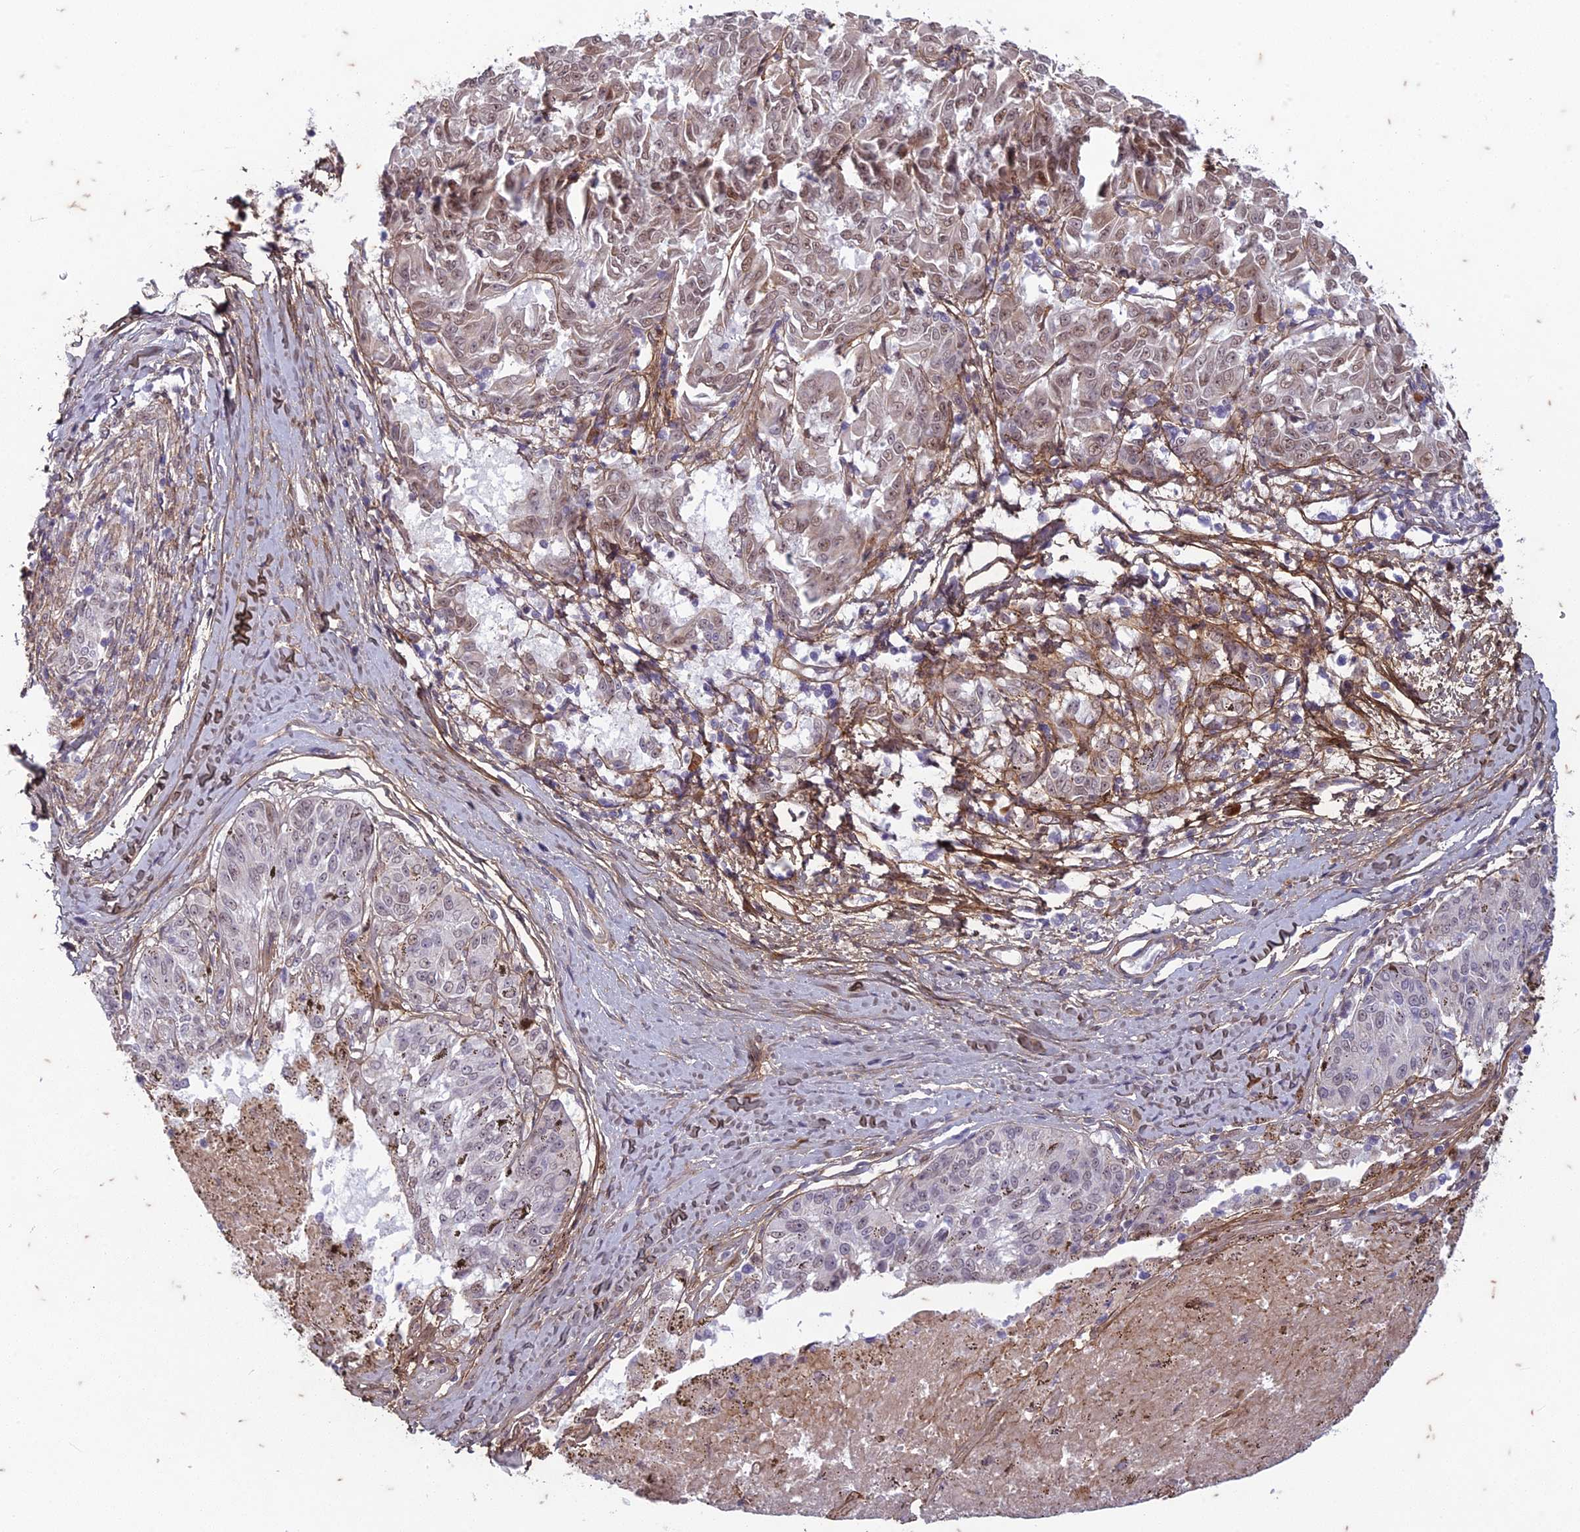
{"staining": {"intensity": "weak", "quantity": "25%-75%", "location": "nuclear"}, "tissue": "melanoma", "cell_type": "Tumor cells", "image_type": "cancer", "snomed": [{"axis": "morphology", "description": "Malignant melanoma, NOS"}, {"axis": "topography", "description": "Skin"}], "caption": "Malignant melanoma stained with DAB immunohistochemistry (IHC) demonstrates low levels of weak nuclear positivity in approximately 25%-75% of tumor cells. The staining was performed using DAB (3,3'-diaminobenzidine) to visualize the protein expression in brown, while the nuclei were stained in blue with hematoxylin (Magnification: 20x).", "gene": "PABPN1L", "patient": {"sex": "female", "age": 72}}